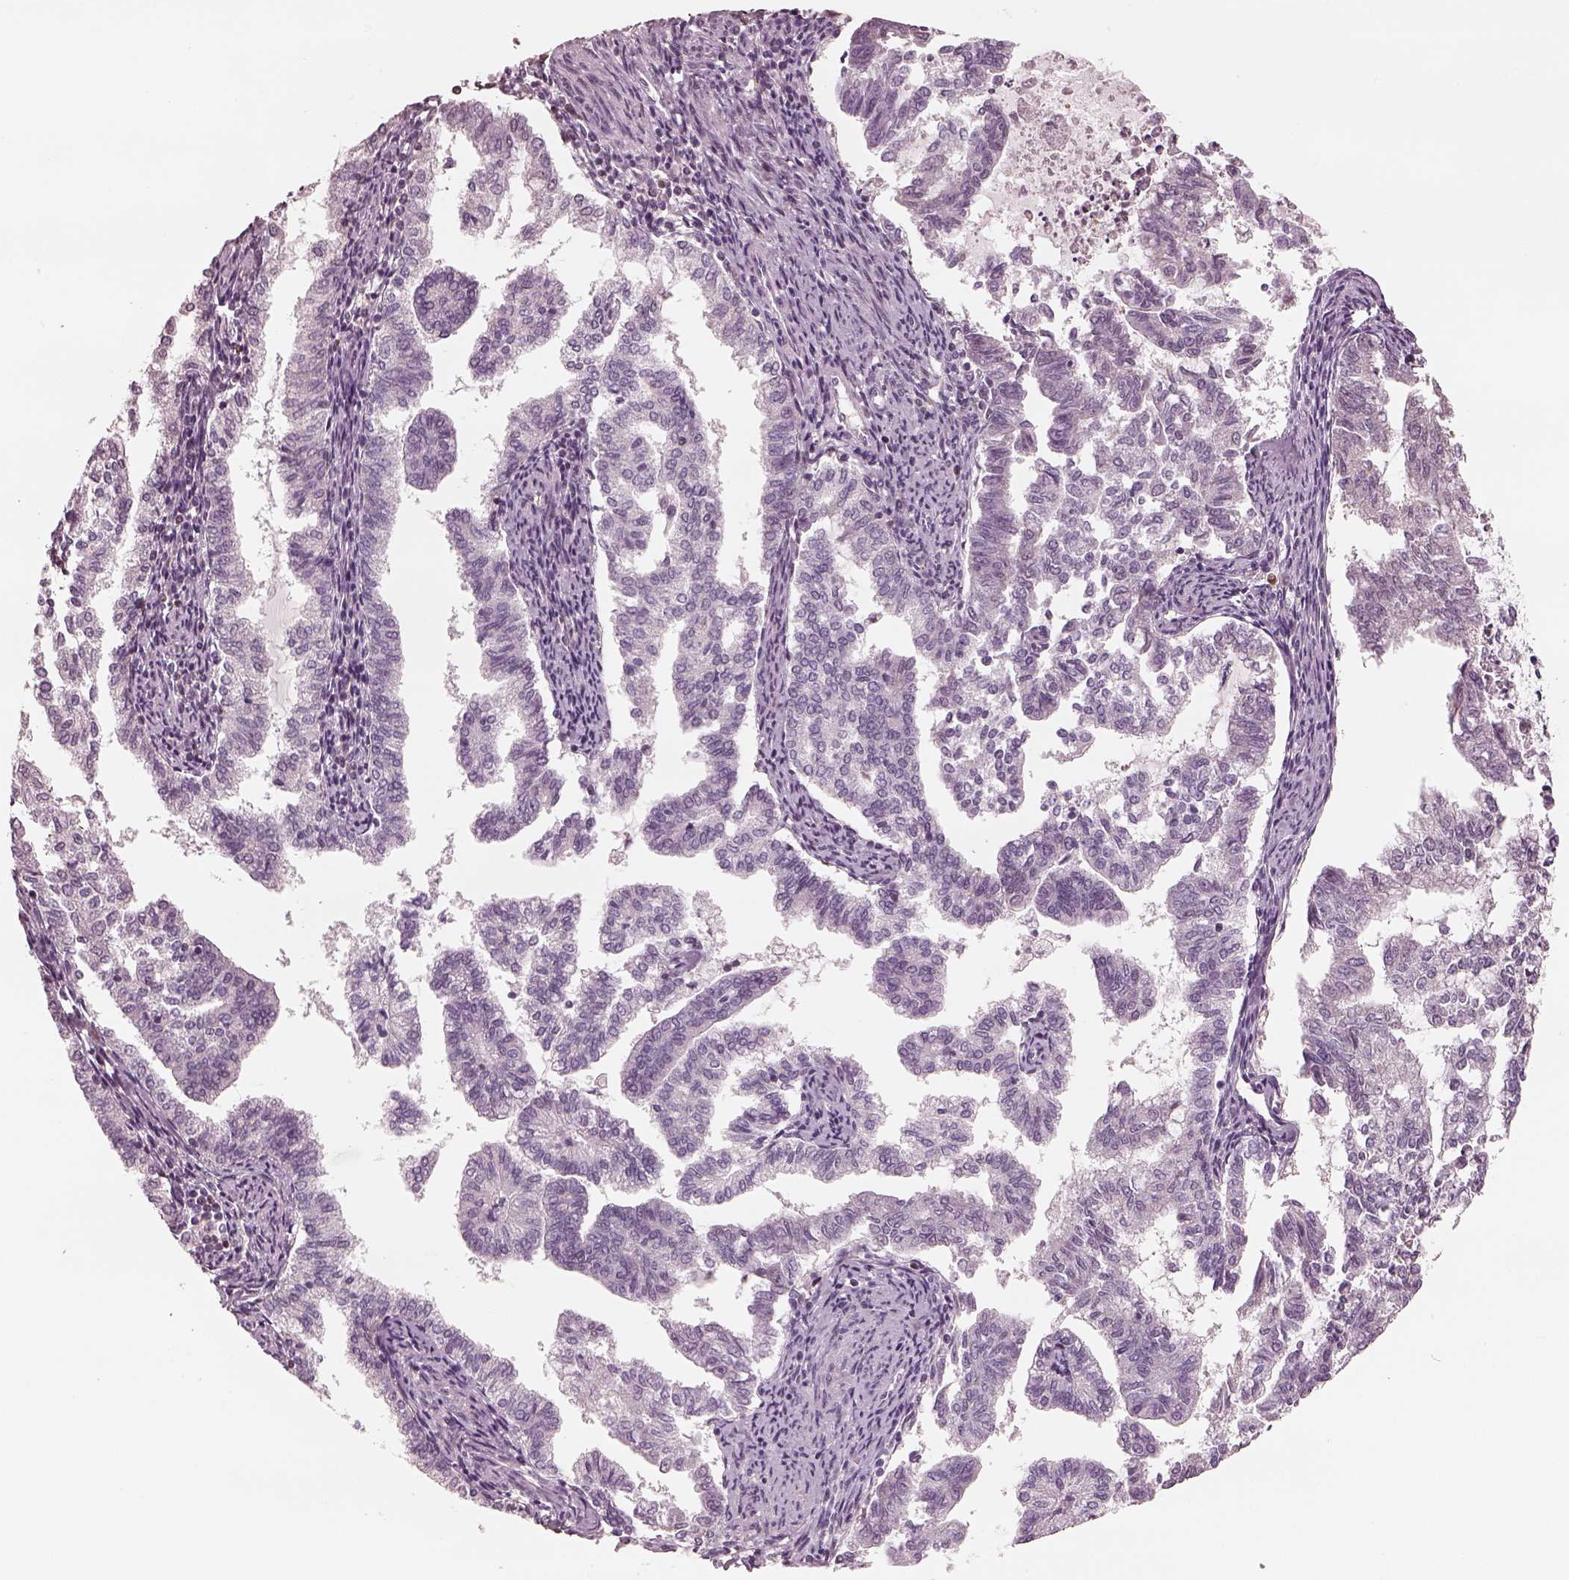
{"staining": {"intensity": "negative", "quantity": "none", "location": "none"}, "tissue": "endometrial cancer", "cell_type": "Tumor cells", "image_type": "cancer", "snomed": [{"axis": "morphology", "description": "Adenocarcinoma, NOS"}, {"axis": "topography", "description": "Endometrium"}], "caption": "There is no significant staining in tumor cells of endometrial adenocarcinoma.", "gene": "EGR4", "patient": {"sex": "female", "age": 79}}